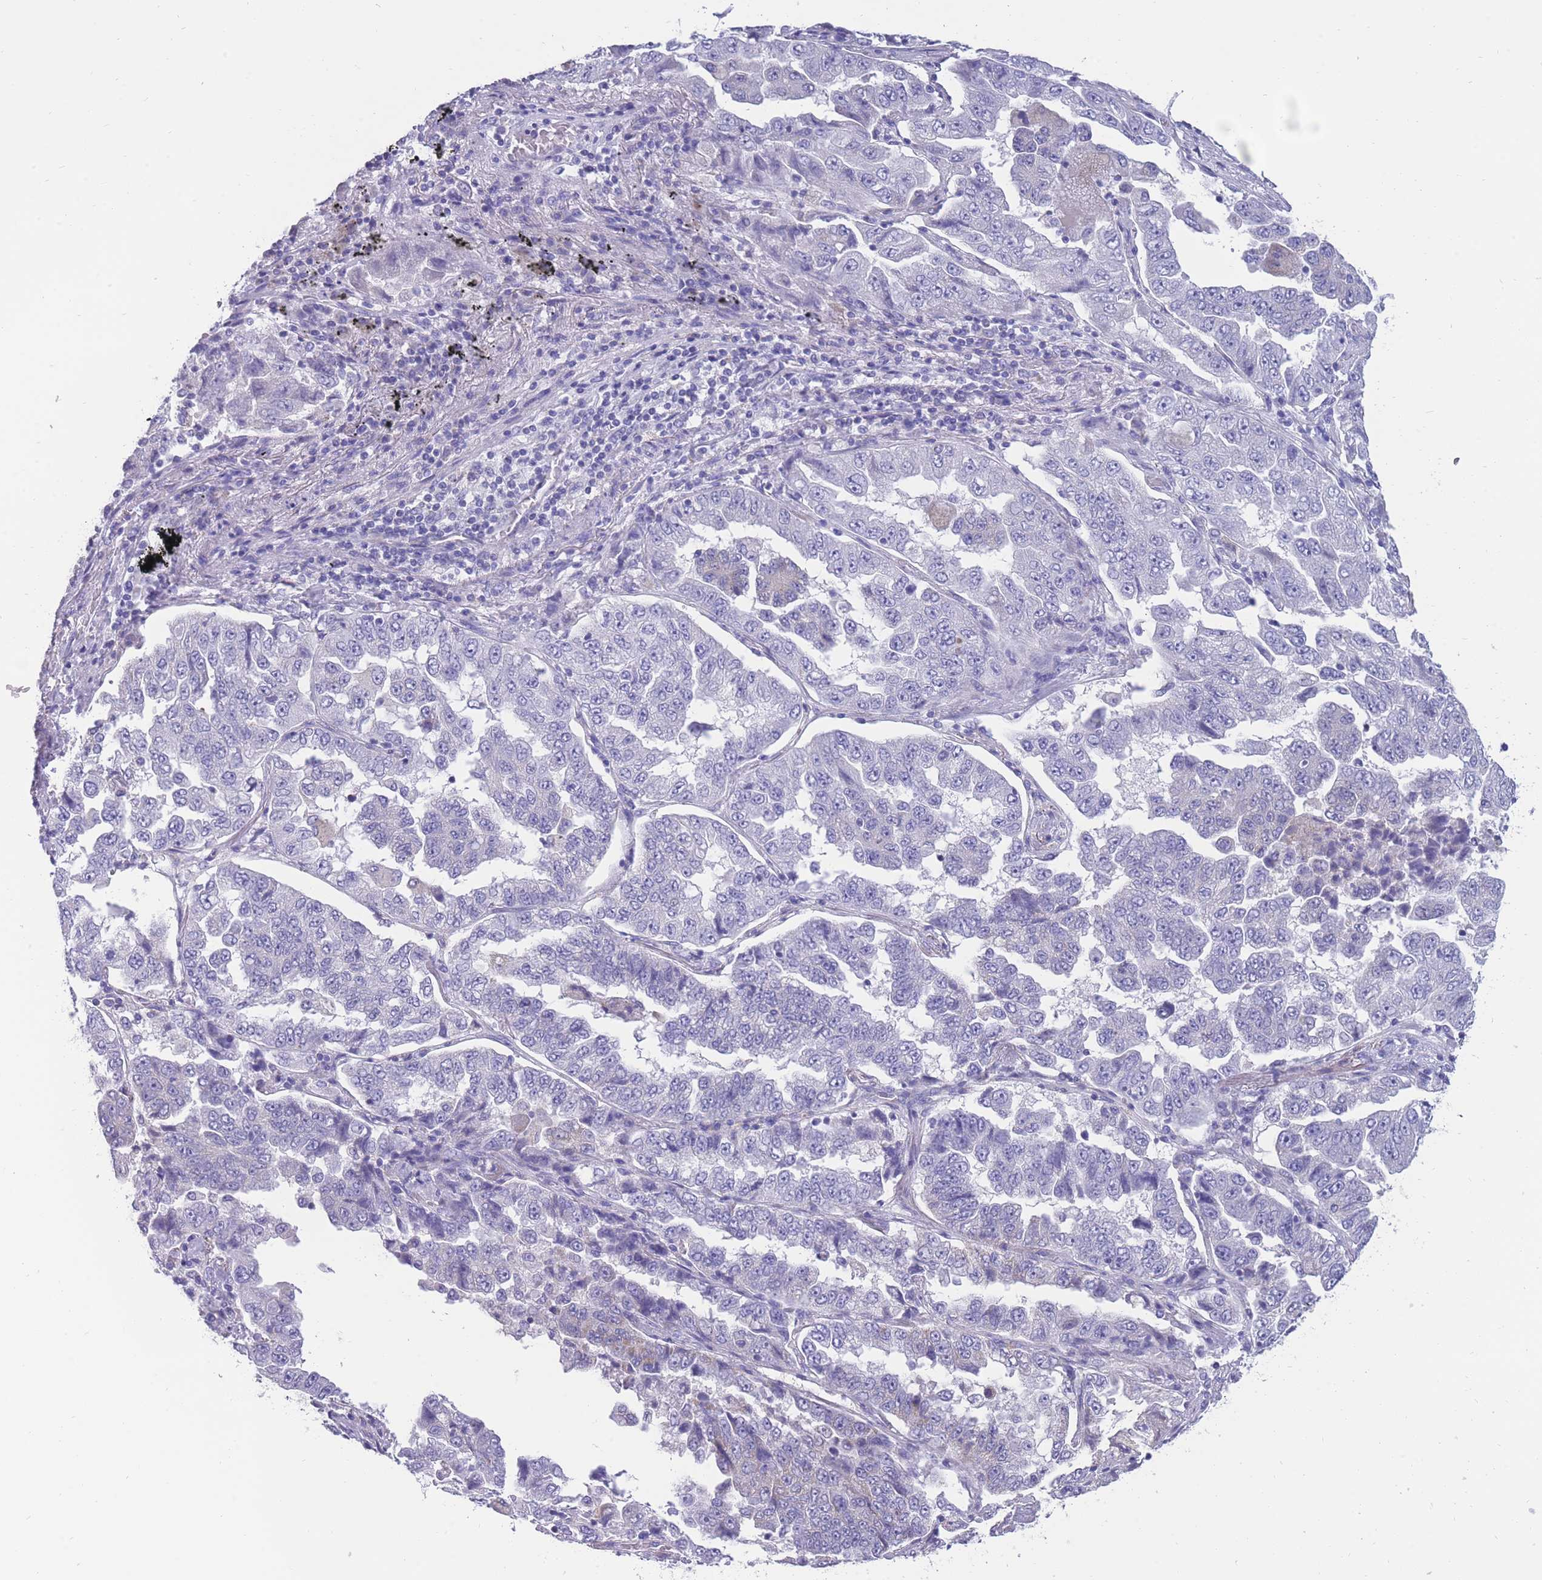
{"staining": {"intensity": "negative", "quantity": "none", "location": "none"}, "tissue": "lung cancer", "cell_type": "Tumor cells", "image_type": "cancer", "snomed": [{"axis": "morphology", "description": "Adenocarcinoma, NOS"}, {"axis": "topography", "description": "Lung"}], "caption": "Human lung cancer (adenocarcinoma) stained for a protein using immunohistochemistry (IHC) exhibits no positivity in tumor cells.", "gene": "INTS2", "patient": {"sex": "female", "age": 51}}